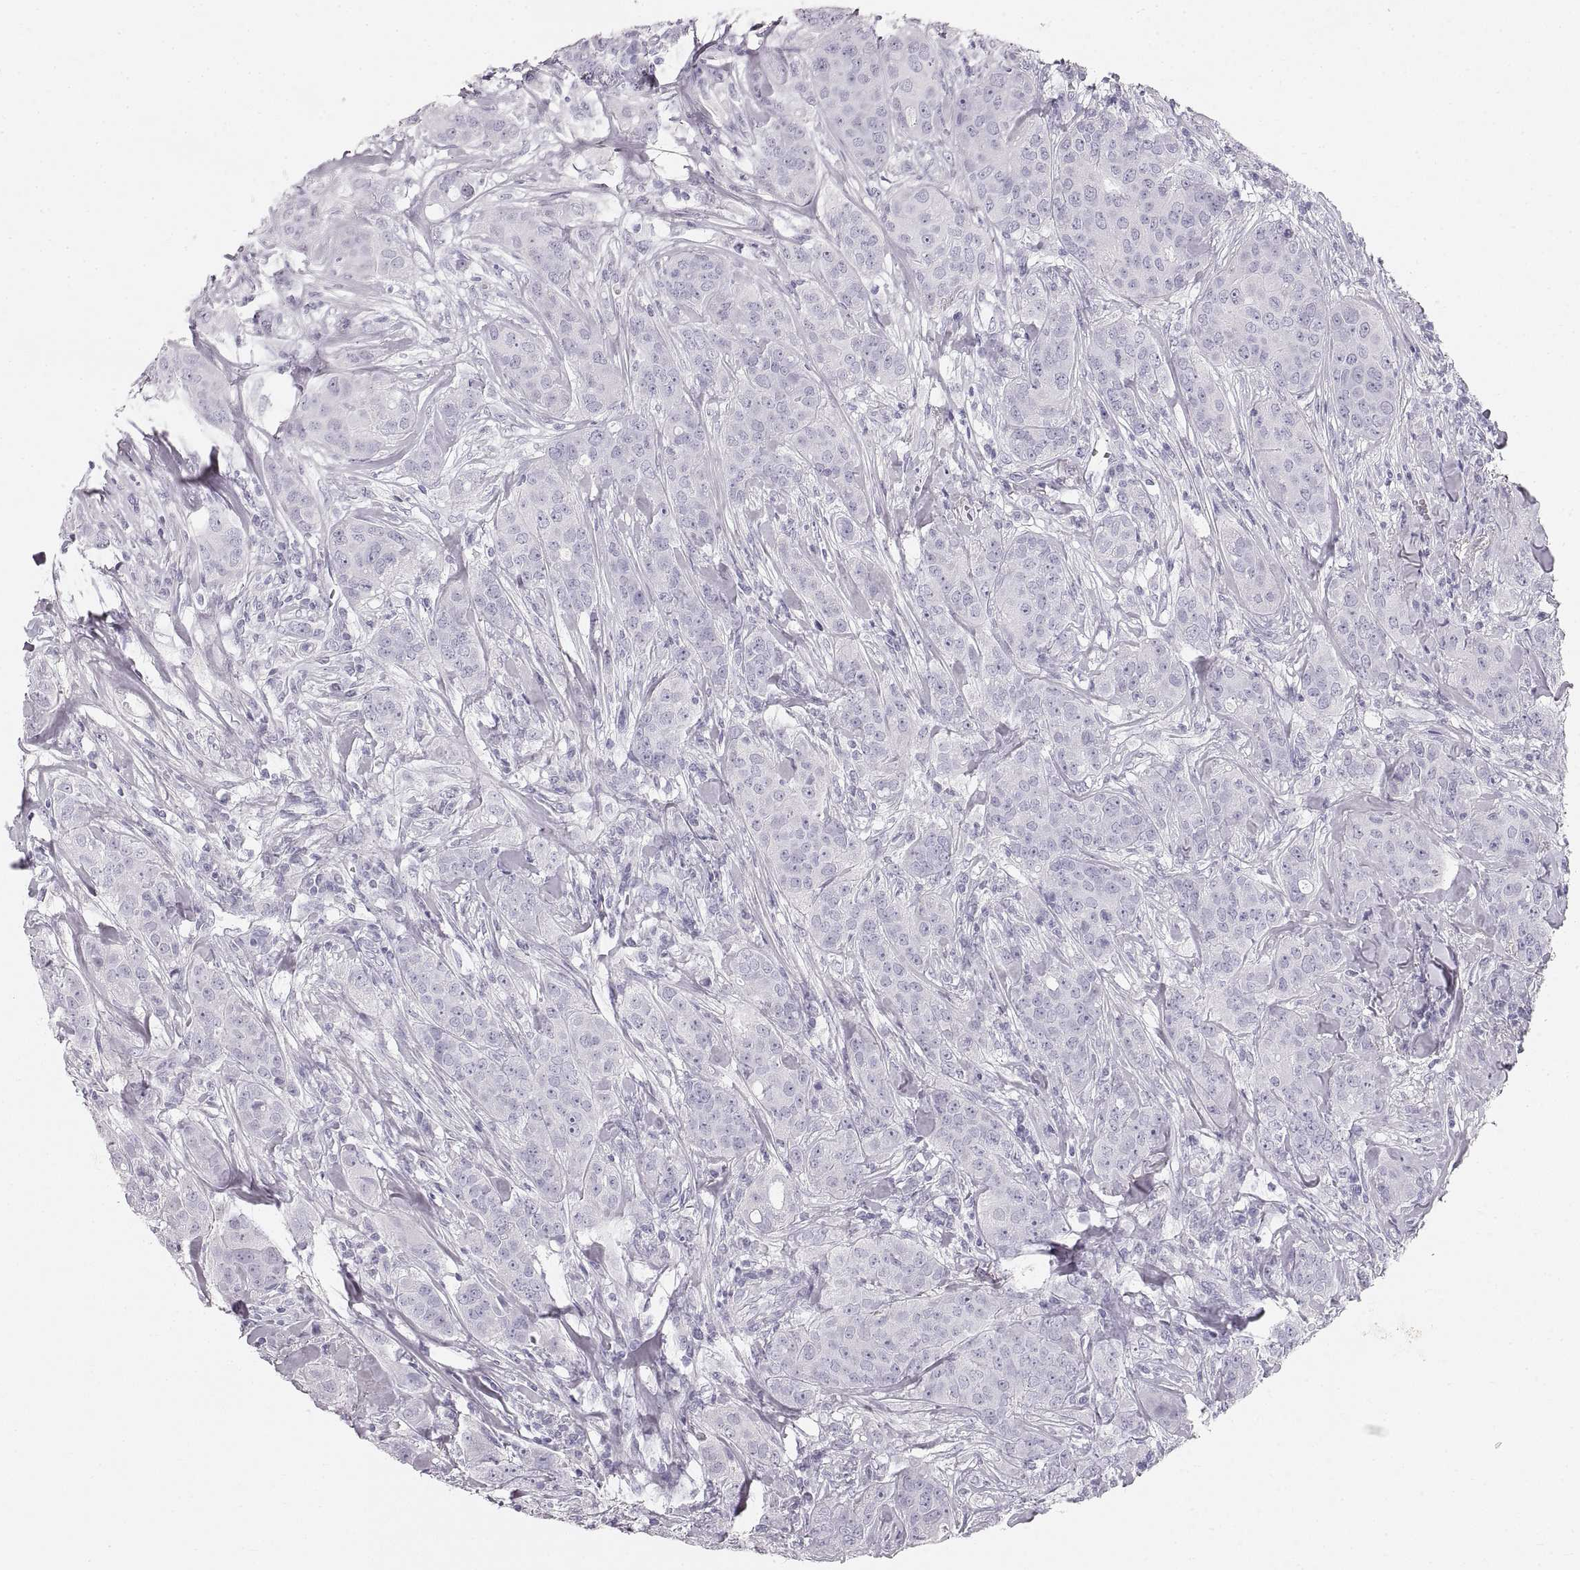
{"staining": {"intensity": "negative", "quantity": "none", "location": "none"}, "tissue": "breast cancer", "cell_type": "Tumor cells", "image_type": "cancer", "snomed": [{"axis": "morphology", "description": "Duct carcinoma"}, {"axis": "topography", "description": "Breast"}], "caption": "This histopathology image is of infiltrating ductal carcinoma (breast) stained with IHC to label a protein in brown with the nuclei are counter-stained blue. There is no staining in tumor cells.", "gene": "CRYAA", "patient": {"sex": "female", "age": 43}}